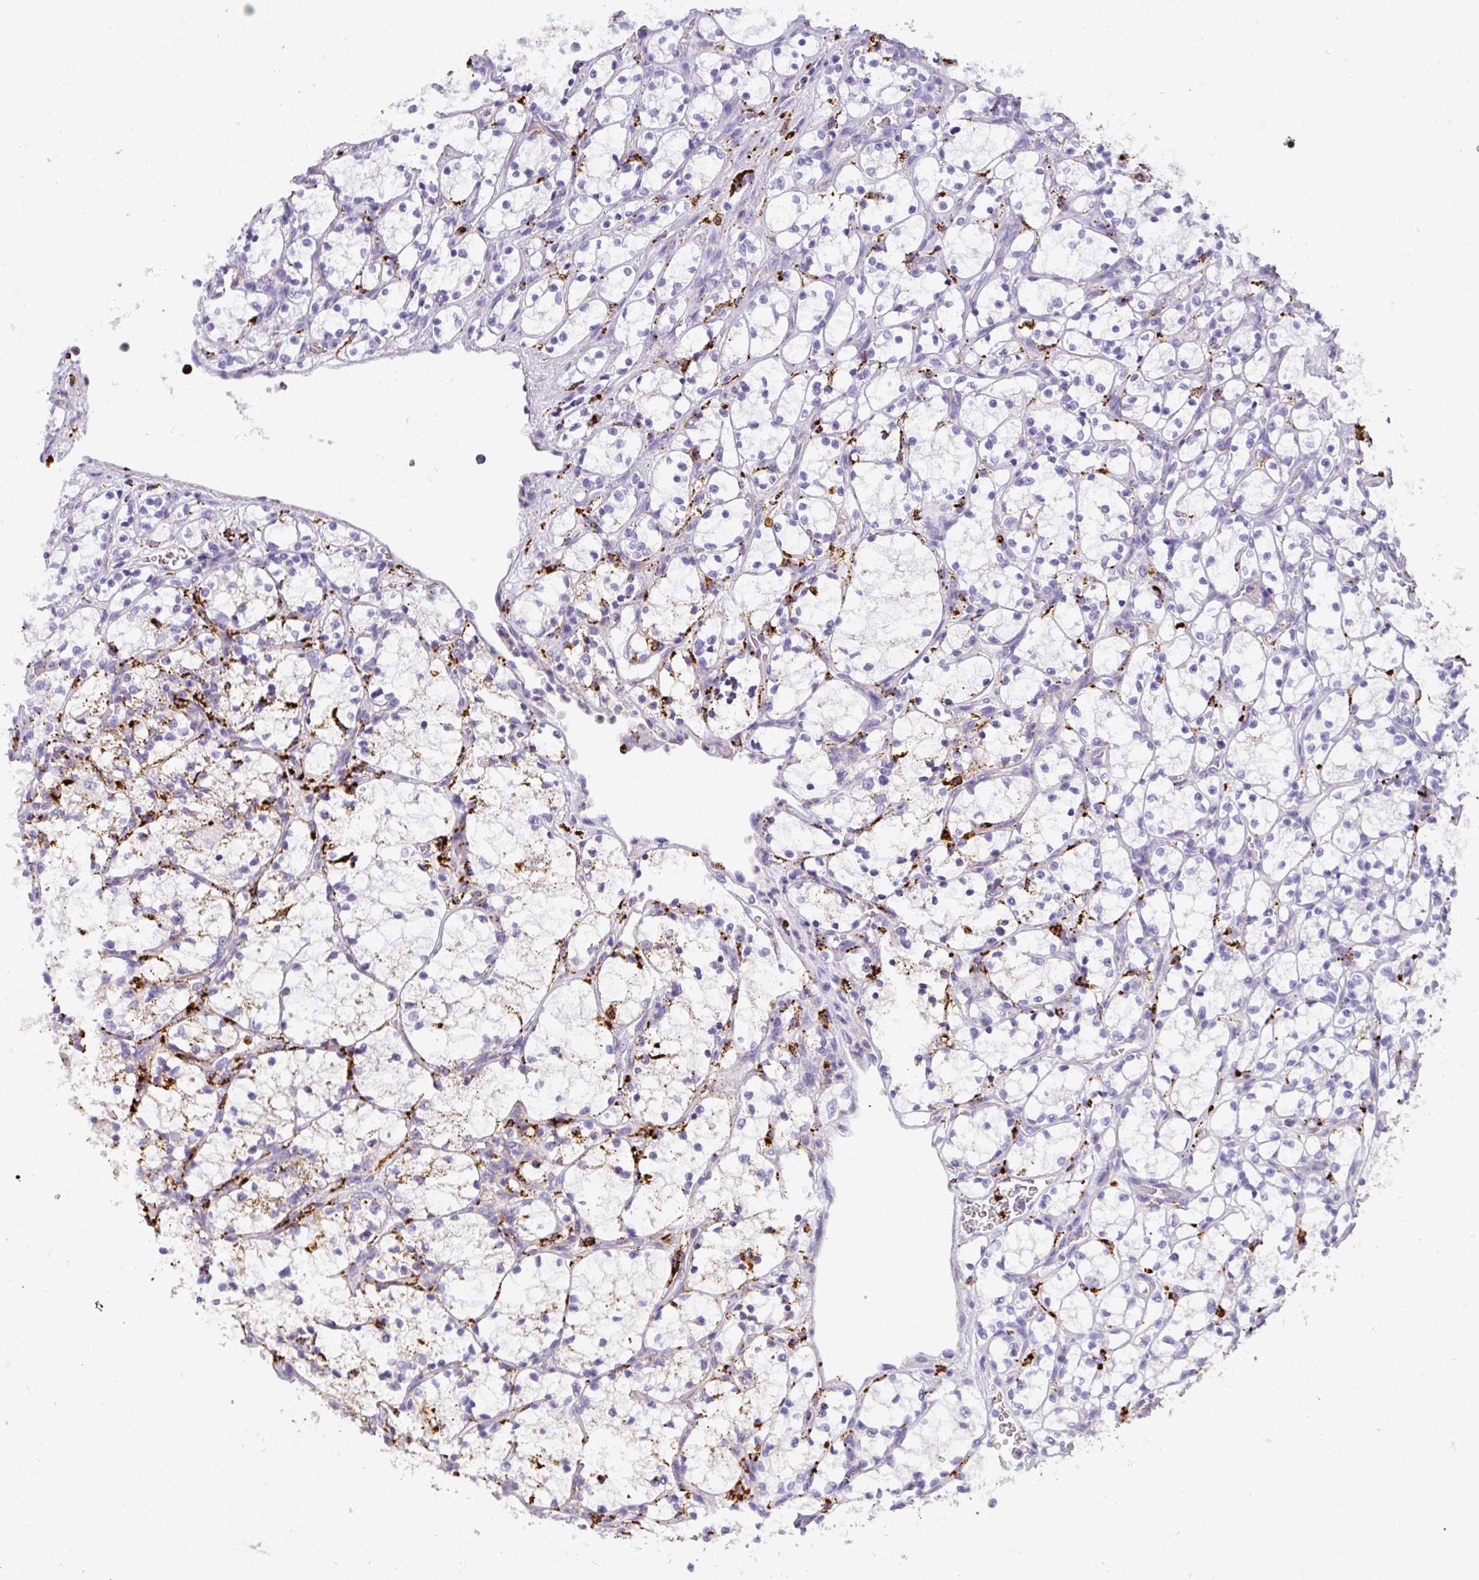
{"staining": {"intensity": "negative", "quantity": "none", "location": "none"}, "tissue": "renal cancer", "cell_type": "Tumor cells", "image_type": "cancer", "snomed": [{"axis": "morphology", "description": "Adenocarcinoma, NOS"}, {"axis": "topography", "description": "Kidney"}], "caption": "Renal cancer (adenocarcinoma) was stained to show a protein in brown. There is no significant positivity in tumor cells.", "gene": "MMACHC", "patient": {"sex": "female", "age": 69}}